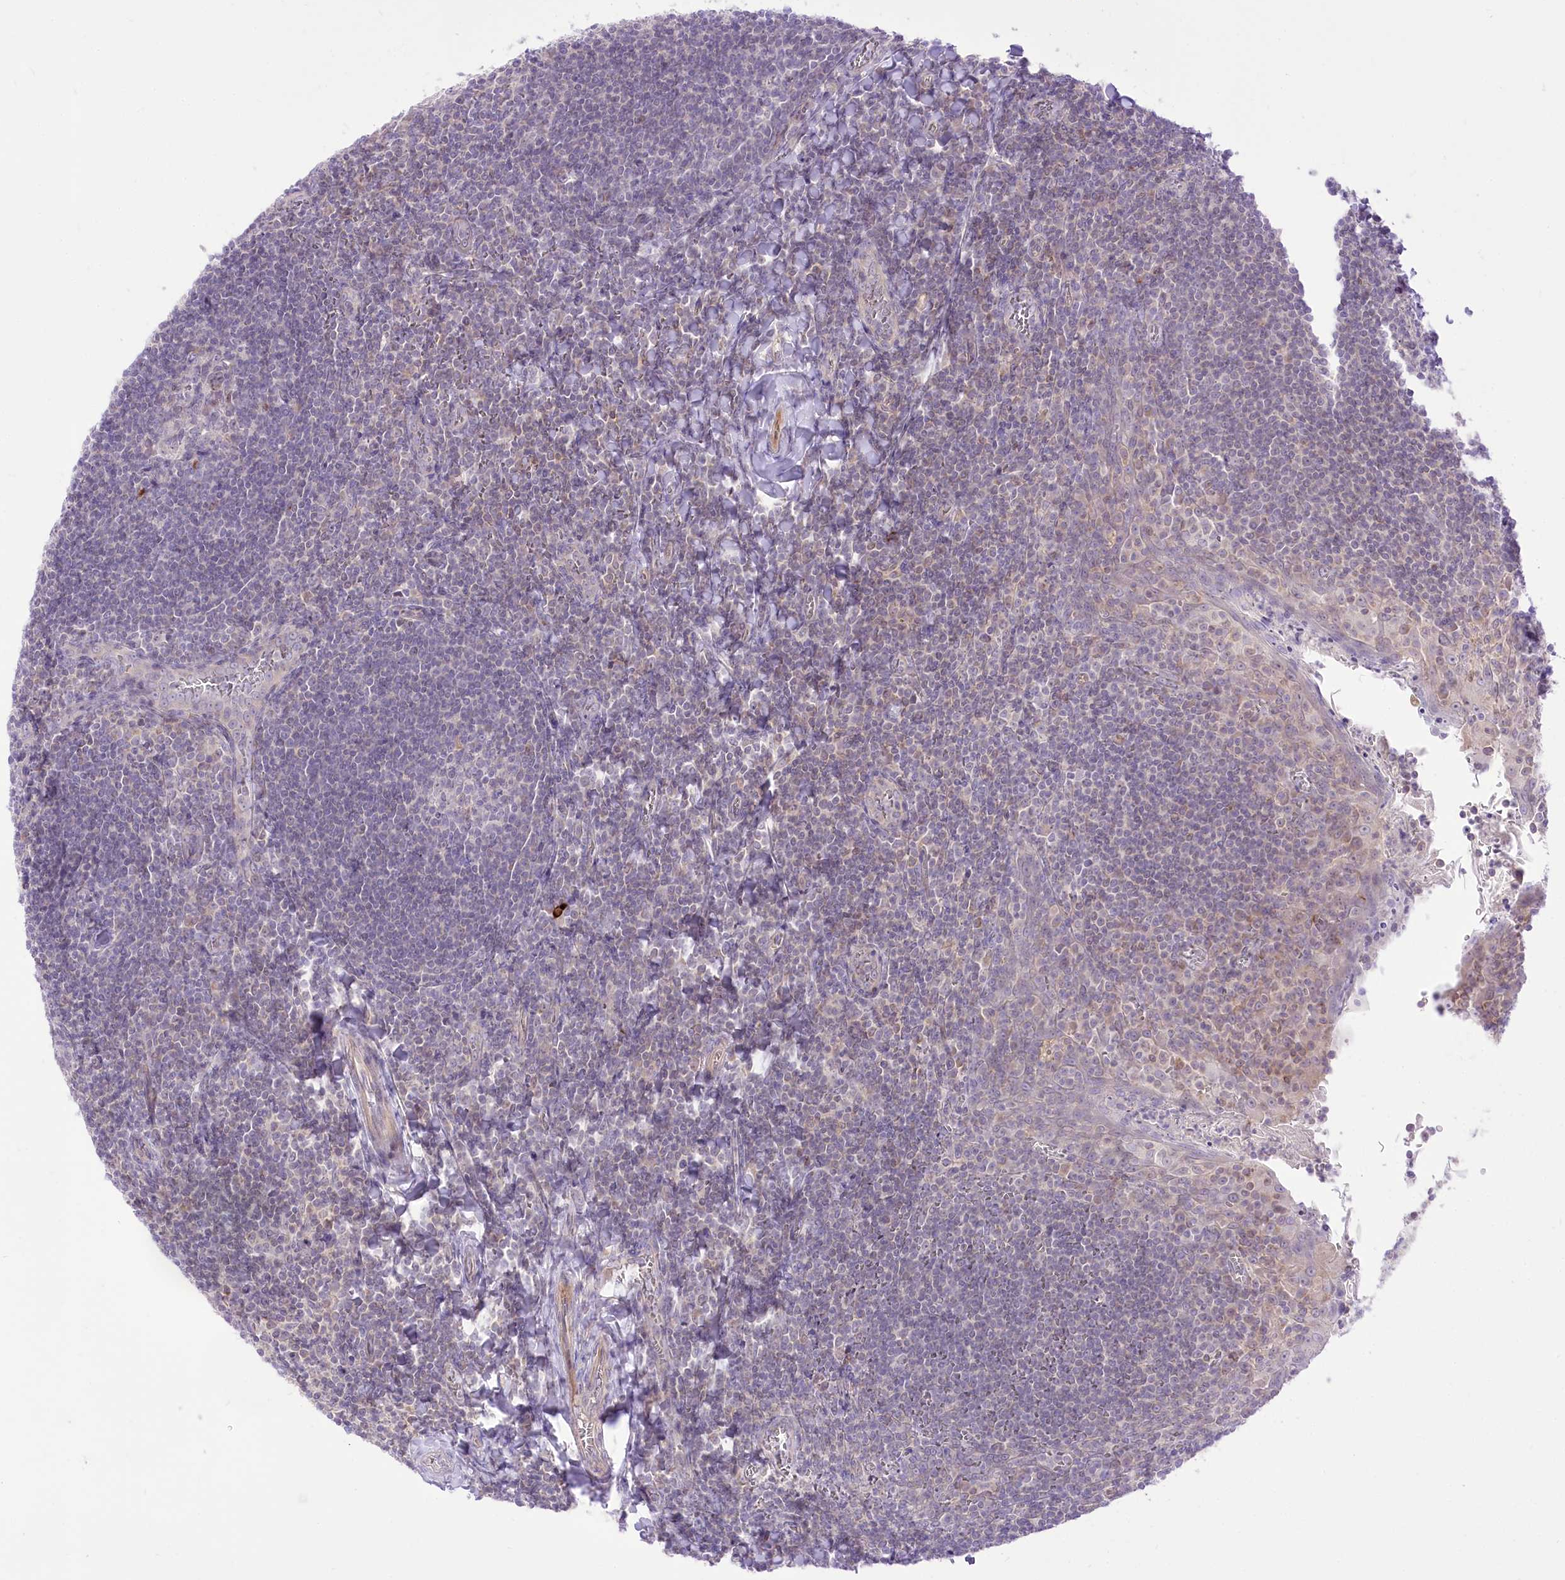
{"staining": {"intensity": "negative", "quantity": "none", "location": "none"}, "tissue": "tonsil", "cell_type": "Germinal center cells", "image_type": "normal", "snomed": [{"axis": "morphology", "description": "Normal tissue, NOS"}, {"axis": "topography", "description": "Tonsil"}], "caption": "An immunohistochemistry (IHC) image of benign tonsil is shown. There is no staining in germinal center cells of tonsil.", "gene": "HELT", "patient": {"sex": "male", "age": 27}}